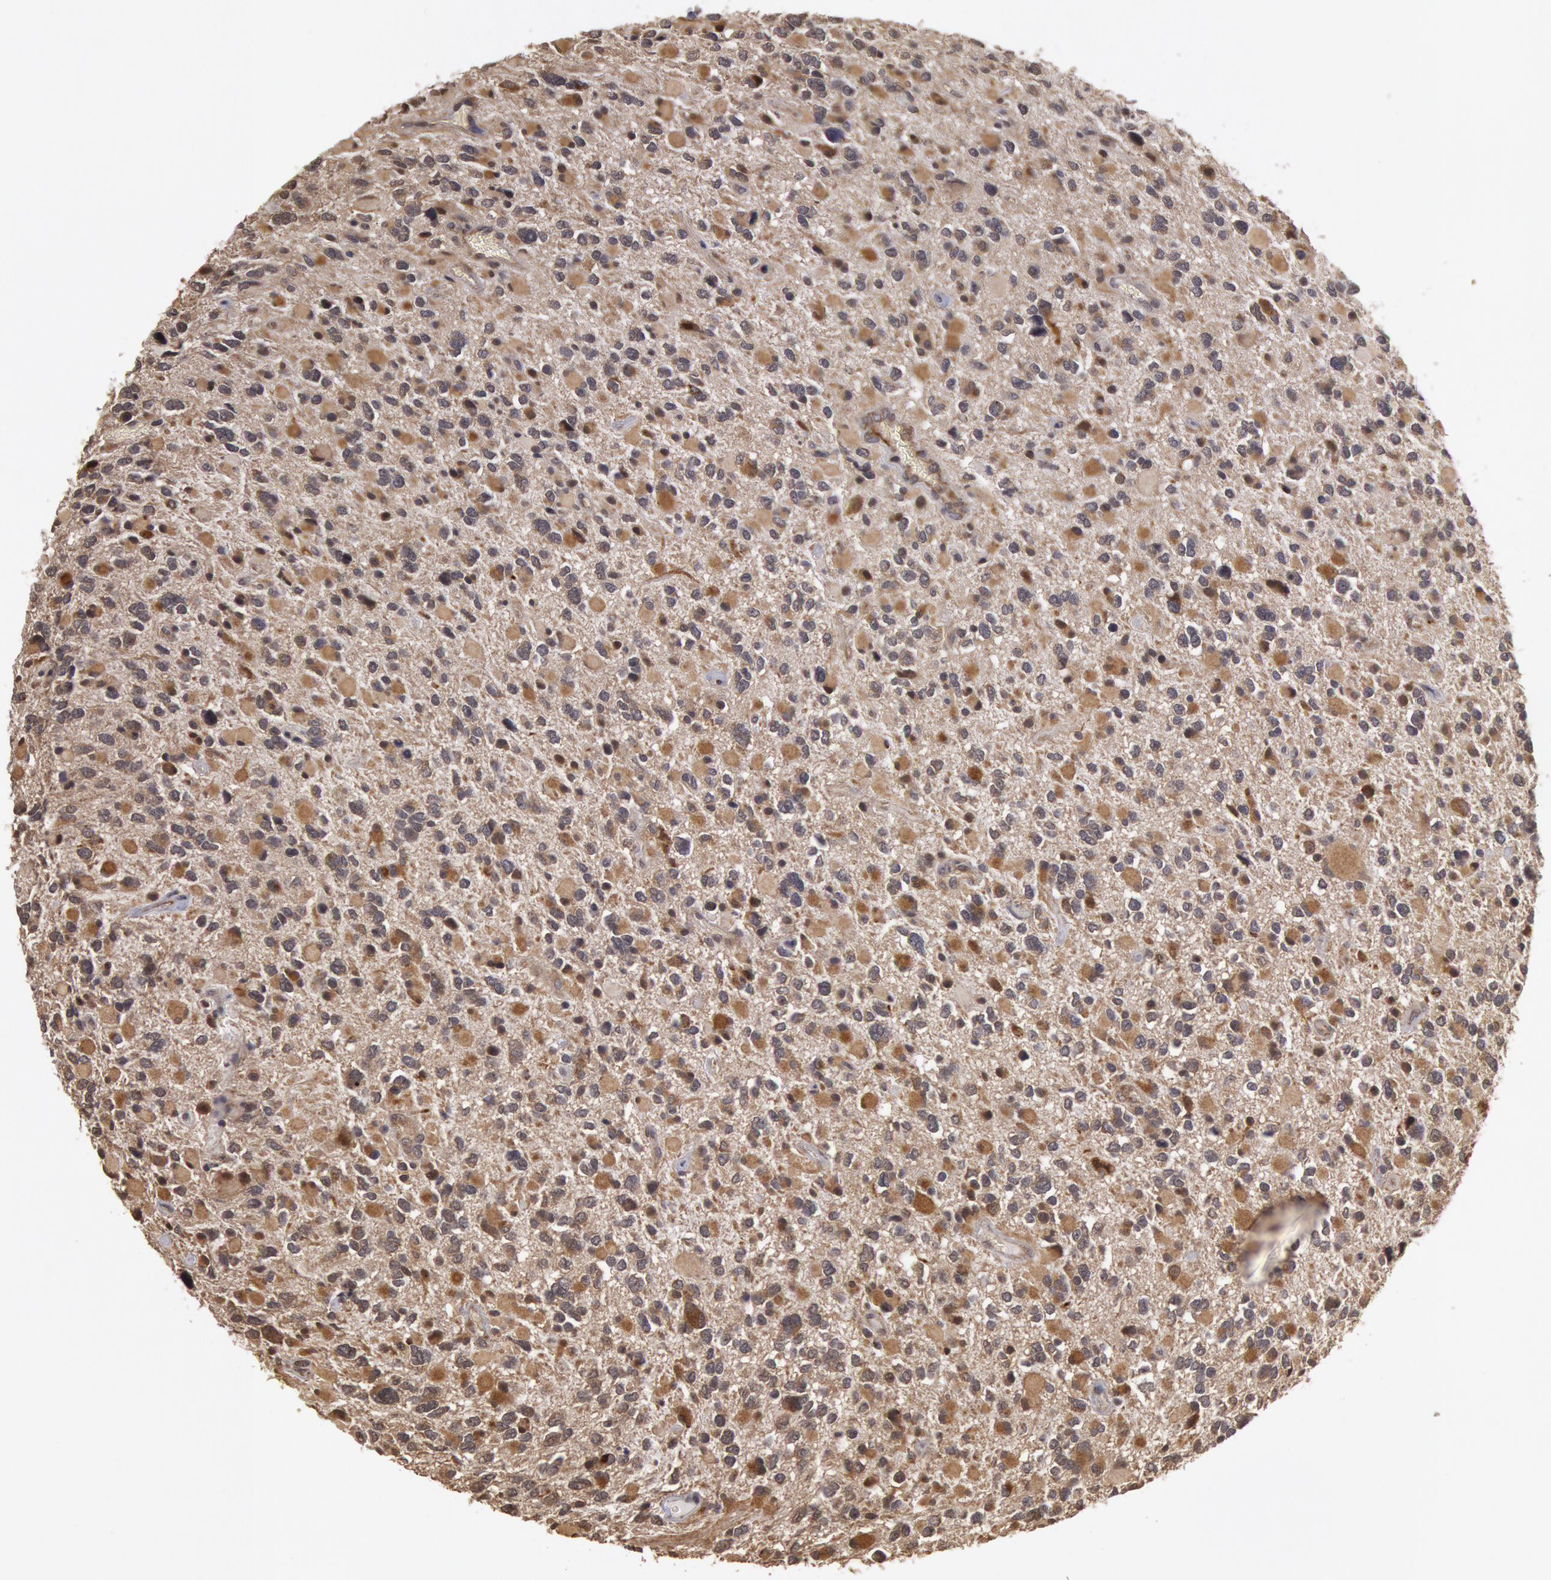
{"staining": {"intensity": "moderate", "quantity": "25%-75%", "location": "cytoplasmic/membranous"}, "tissue": "glioma", "cell_type": "Tumor cells", "image_type": "cancer", "snomed": [{"axis": "morphology", "description": "Glioma, malignant, High grade"}, {"axis": "topography", "description": "Brain"}], "caption": "Glioma was stained to show a protein in brown. There is medium levels of moderate cytoplasmic/membranous positivity in about 25%-75% of tumor cells.", "gene": "USP14", "patient": {"sex": "female", "age": 37}}